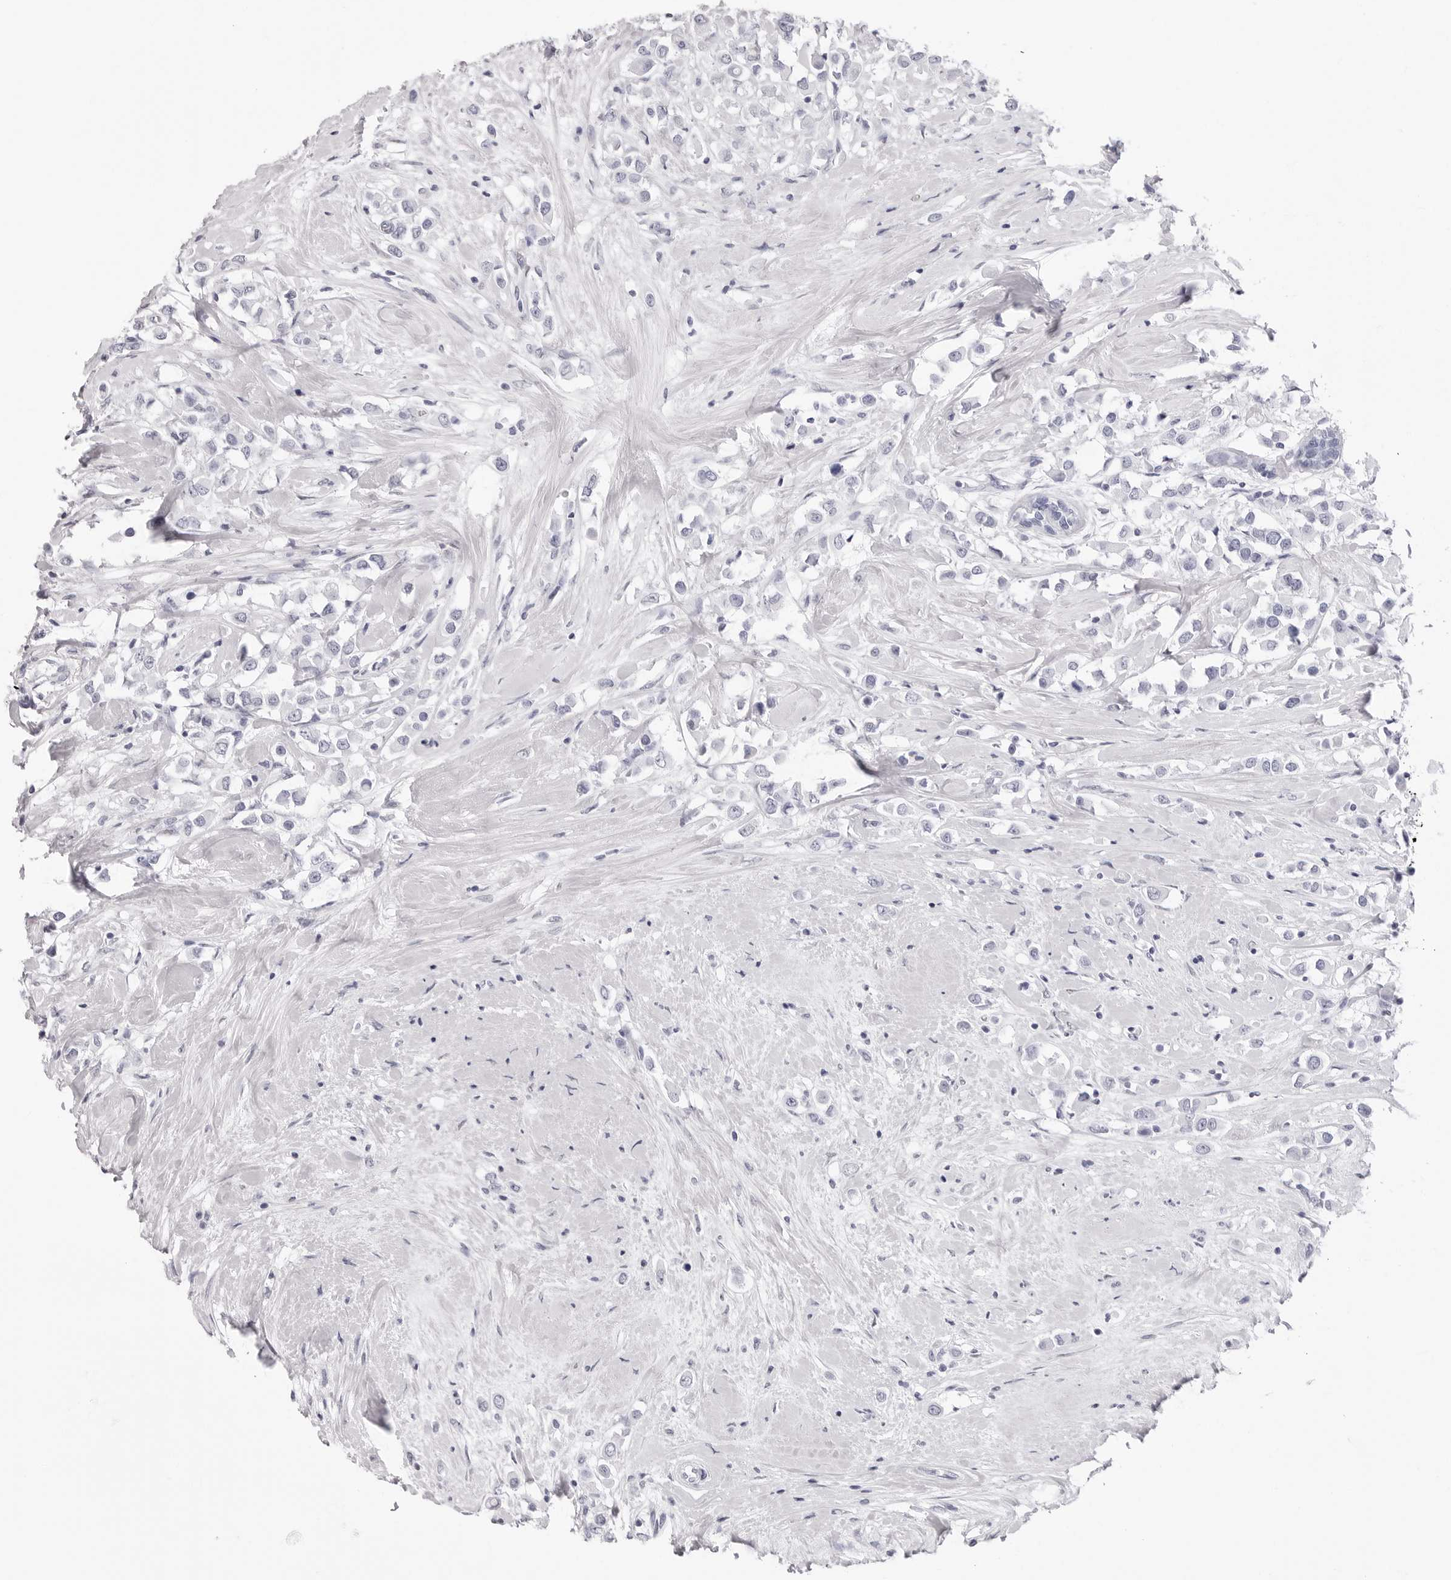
{"staining": {"intensity": "negative", "quantity": "none", "location": "none"}, "tissue": "breast cancer", "cell_type": "Tumor cells", "image_type": "cancer", "snomed": [{"axis": "morphology", "description": "Duct carcinoma"}, {"axis": "topography", "description": "Breast"}], "caption": "This photomicrograph is of breast cancer stained with immunohistochemistry to label a protein in brown with the nuclei are counter-stained blue. There is no positivity in tumor cells. Brightfield microscopy of IHC stained with DAB (brown) and hematoxylin (blue), captured at high magnification.", "gene": "TSSK1B", "patient": {"sex": "female", "age": 61}}